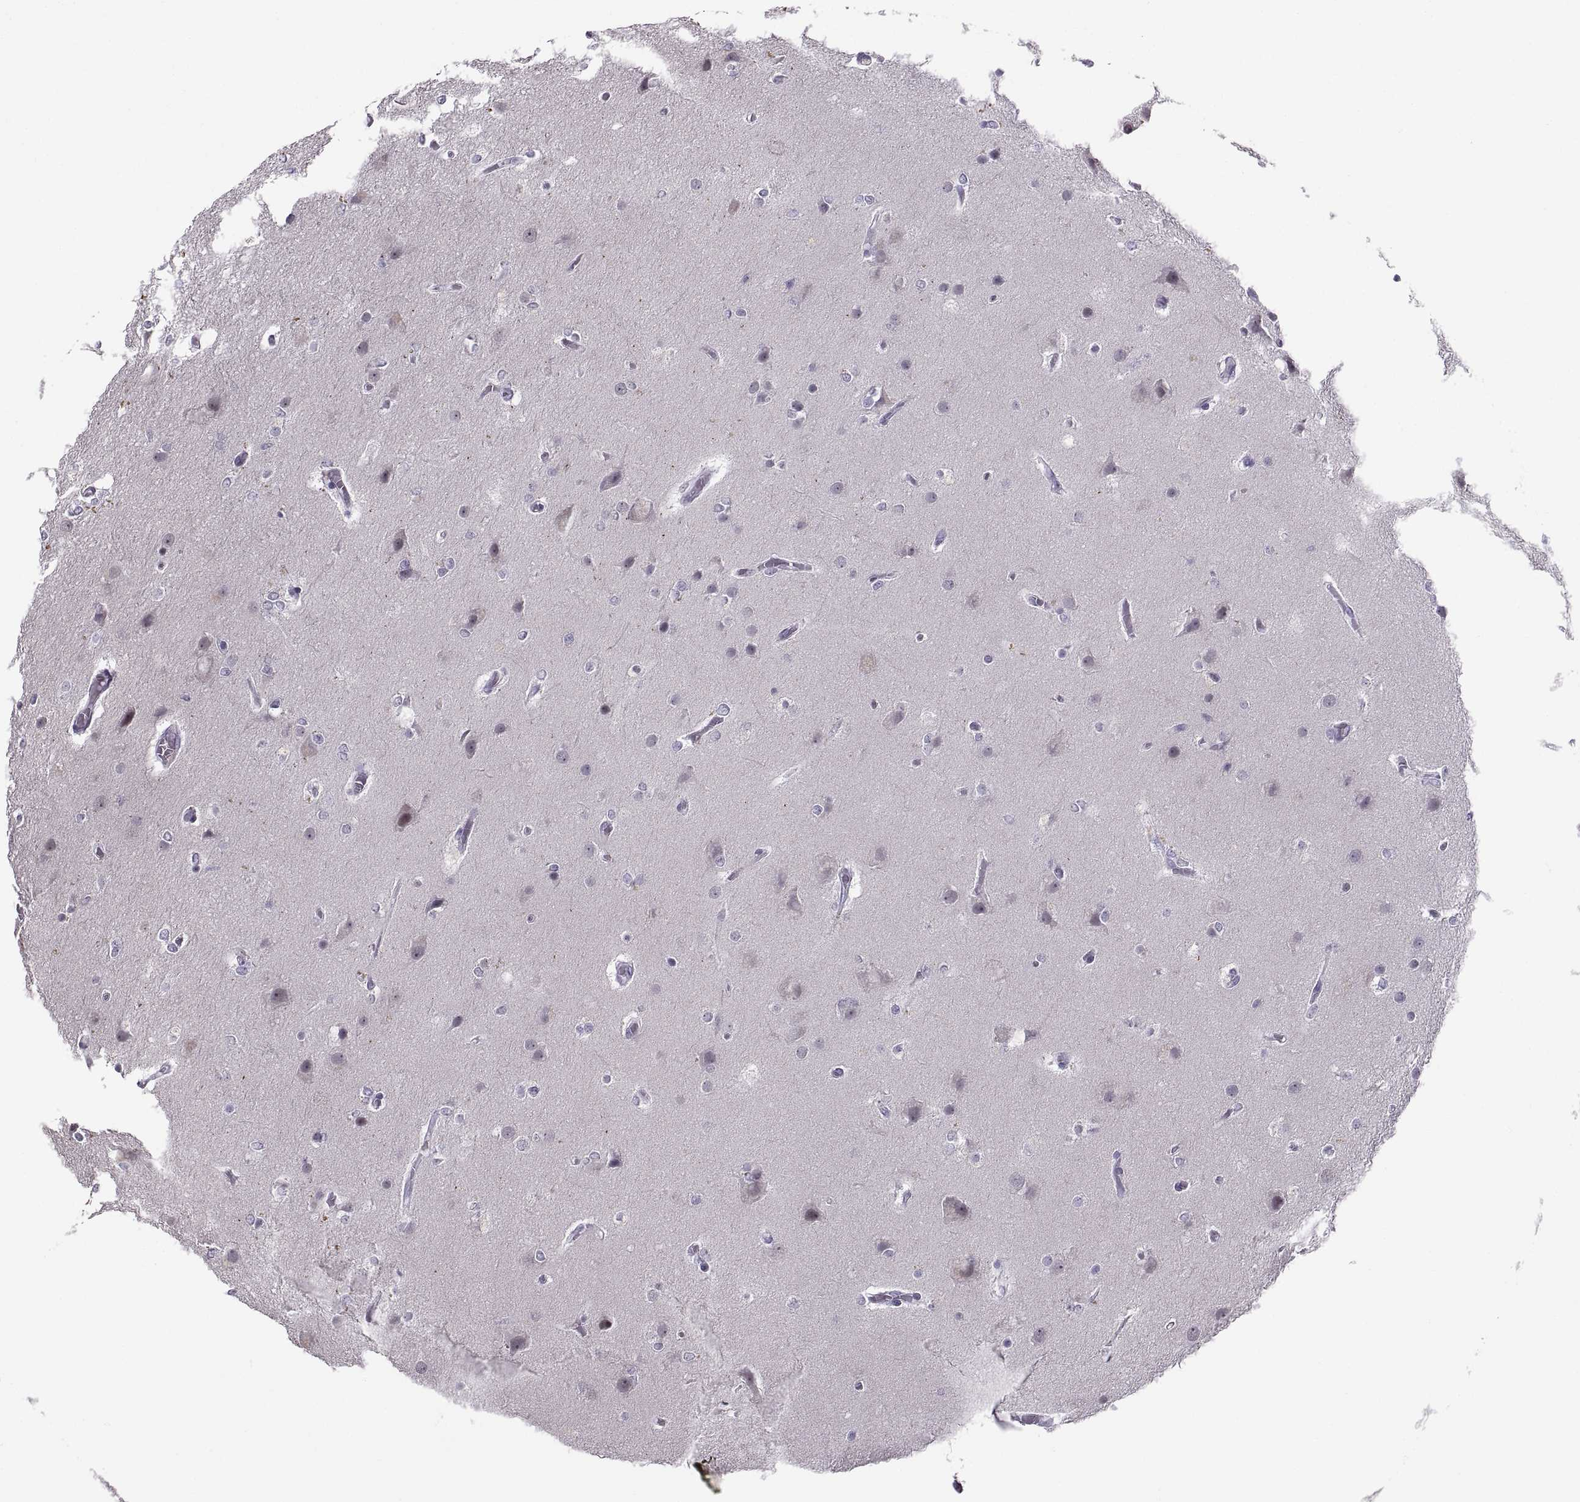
{"staining": {"intensity": "negative", "quantity": "none", "location": "none"}, "tissue": "glioma", "cell_type": "Tumor cells", "image_type": "cancer", "snomed": [{"axis": "morphology", "description": "Glioma, malignant, High grade"}, {"axis": "topography", "description": "Brain"}], "caption": "Glioma was stained to show a protein in brown. There is no significant expression in tumor cells. (Brightfield microscopy of DAB IHC at high magnification).", "gene": "TTC21A", "patient": {"sex": "female", "age": 61}}